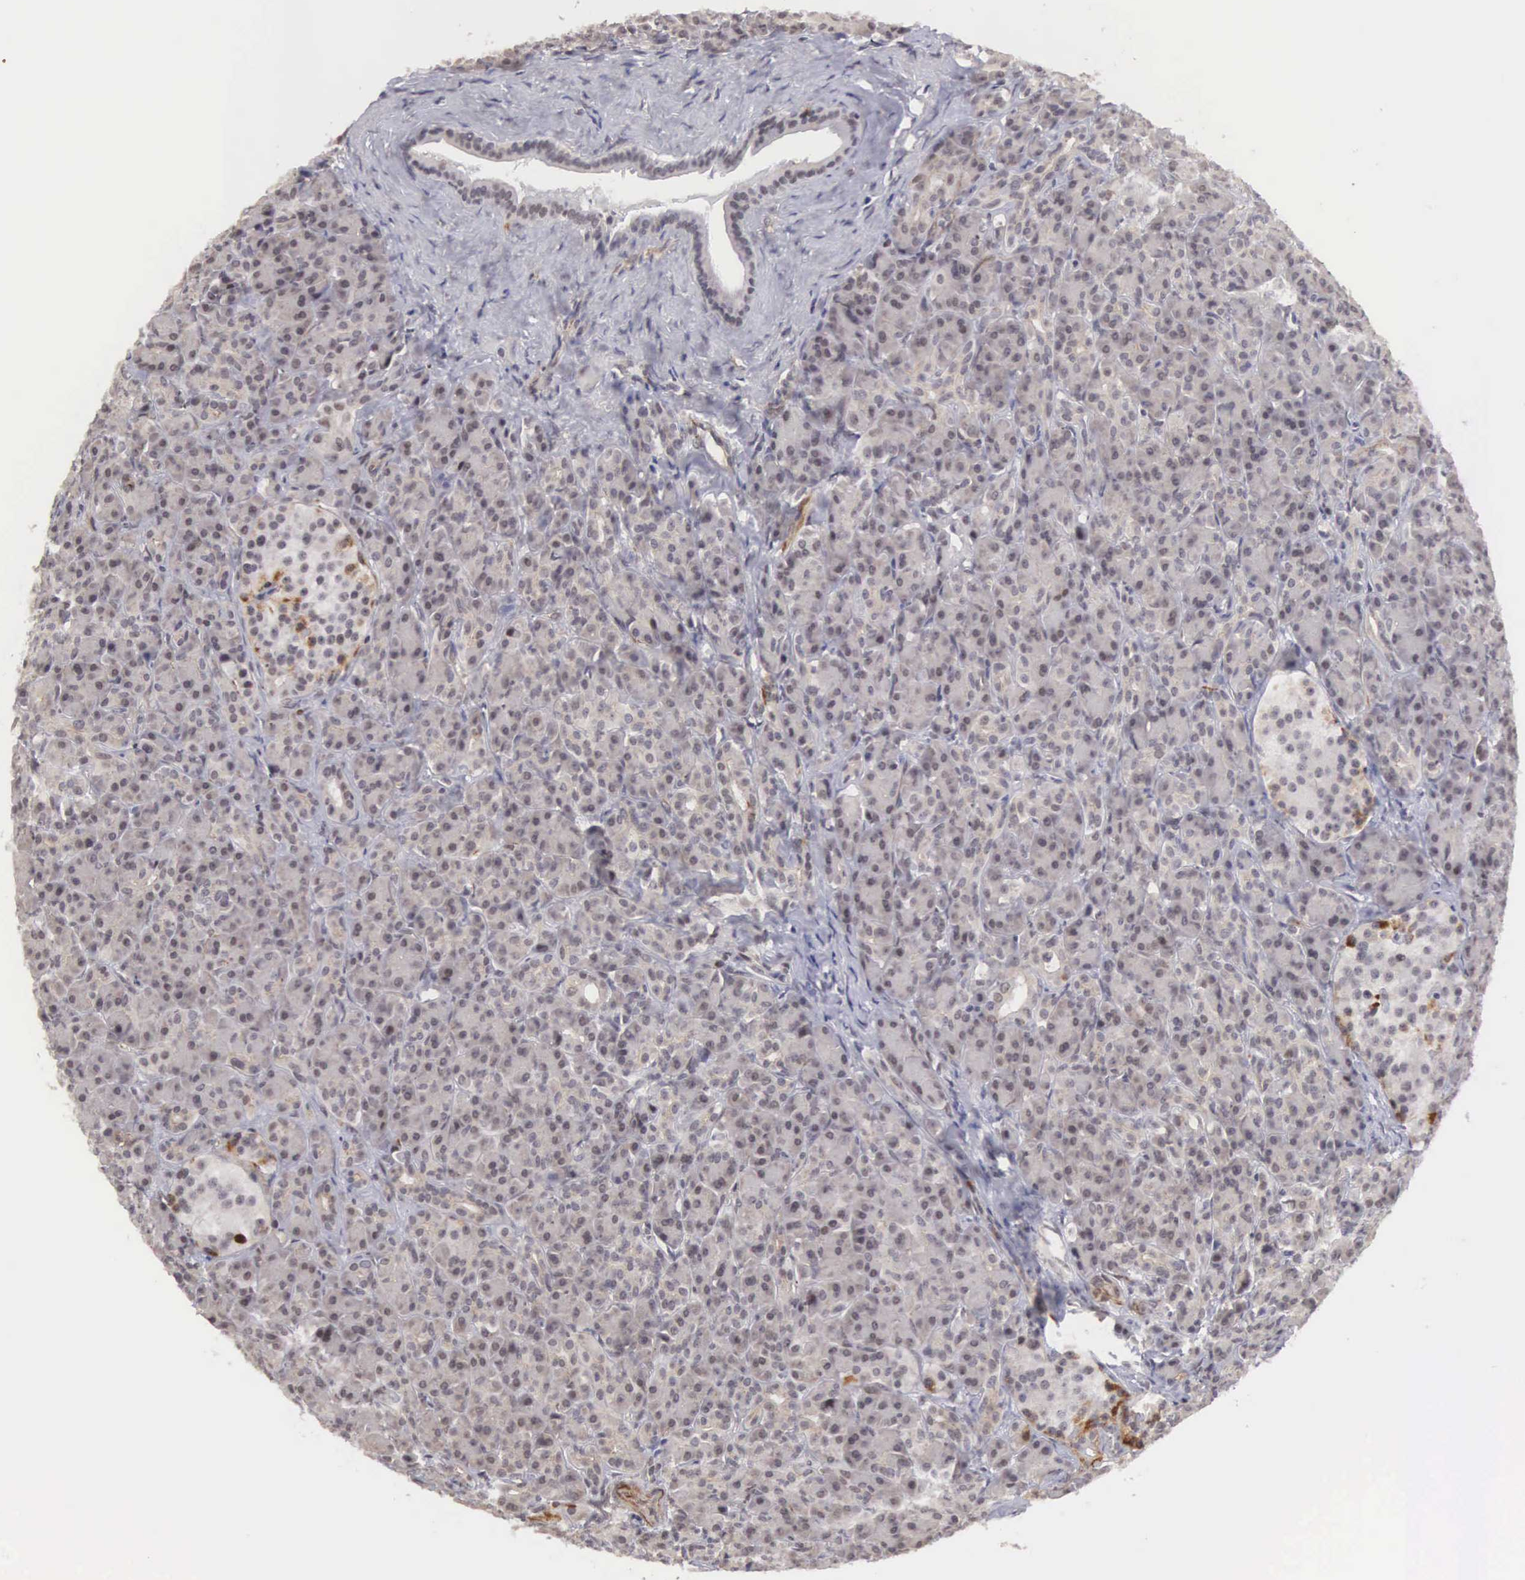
{"staining": {"intensity": "moderate", "quantity": "25%-75%", "location": "cytoplasmic/membranous,nuclear"}, "tissue": "pancreas", "cell_type": "Exocrine glandular cells", "image_type": "normal", "snomed": [{"axis": "morphology", "description": "Normal tissue, NOS"}, {"axis": "topography", "description": "Lymph node"}, {"axis": "topography", "description": "Pancreas"}], "caption": "Pancreas was stained to show a protein in brown. There is medium levels of moderate cytoplasmic/membranous,nuclear expression in approximately 25%-75% of exocrine glandular cells. (Brightfield microscopy of DAB IHC at high magnification).", "gene": "MORC2", "patient": {"sex": "male", "age": 59}}